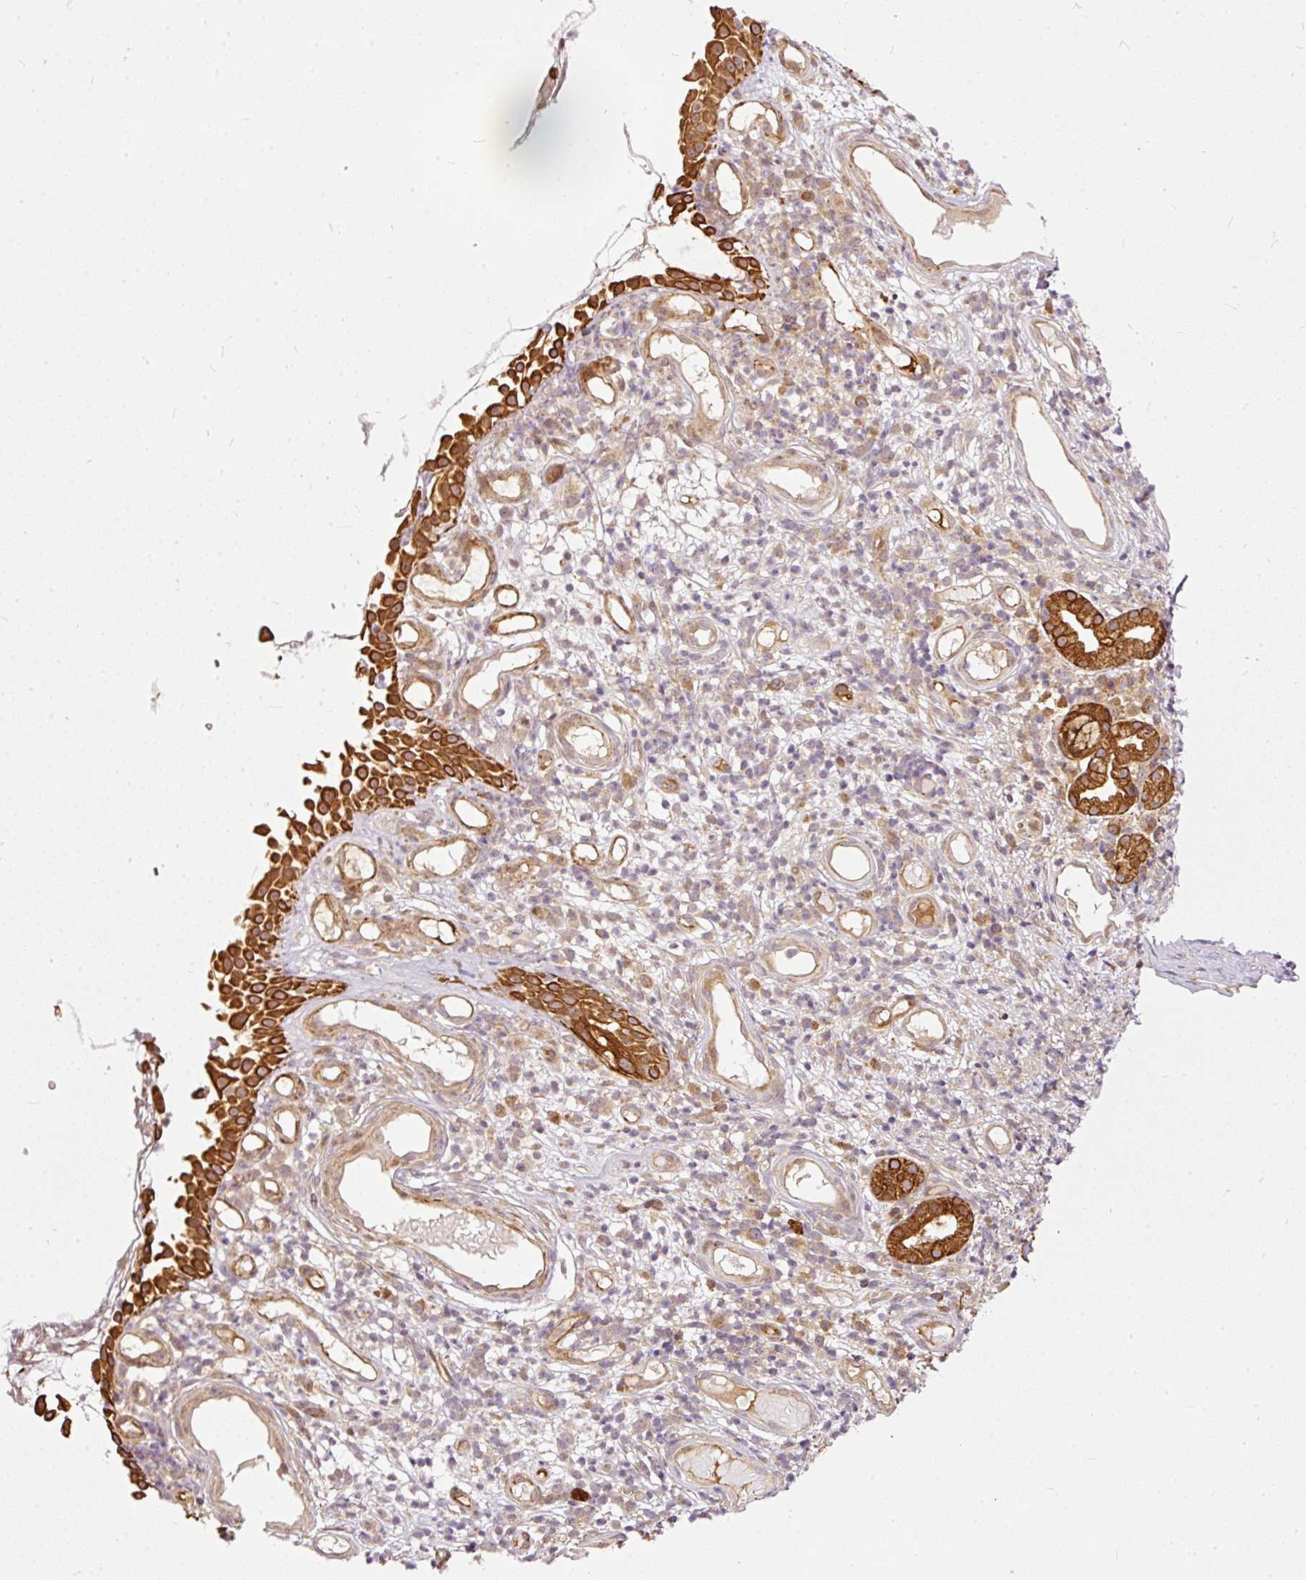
{"staining": {"intensity": "strong", "quantity": ">75%", "location": "cytoplasmic/membranous"}, "tissue": "nasopharynx", "cell_type": "Respiratory epithelial cells", "image_type": "normal", "snomed": [{"axis": "morphology", "description": "Normal tissue, NOS"}, {"axis": "morphology", "description": "Inflammation, NOS"}, {"axis": "topography", "description": "Nasopharynx"}], "caption": "The image exhibits immunohistochemical staining of normal nasopharynx. There is strong cytoplasmic/membranous staining is present in about >75% of respiratory epithelial cells.", "gene": "MIF4GD", "patient": {"sex": "male", "age": 54}}